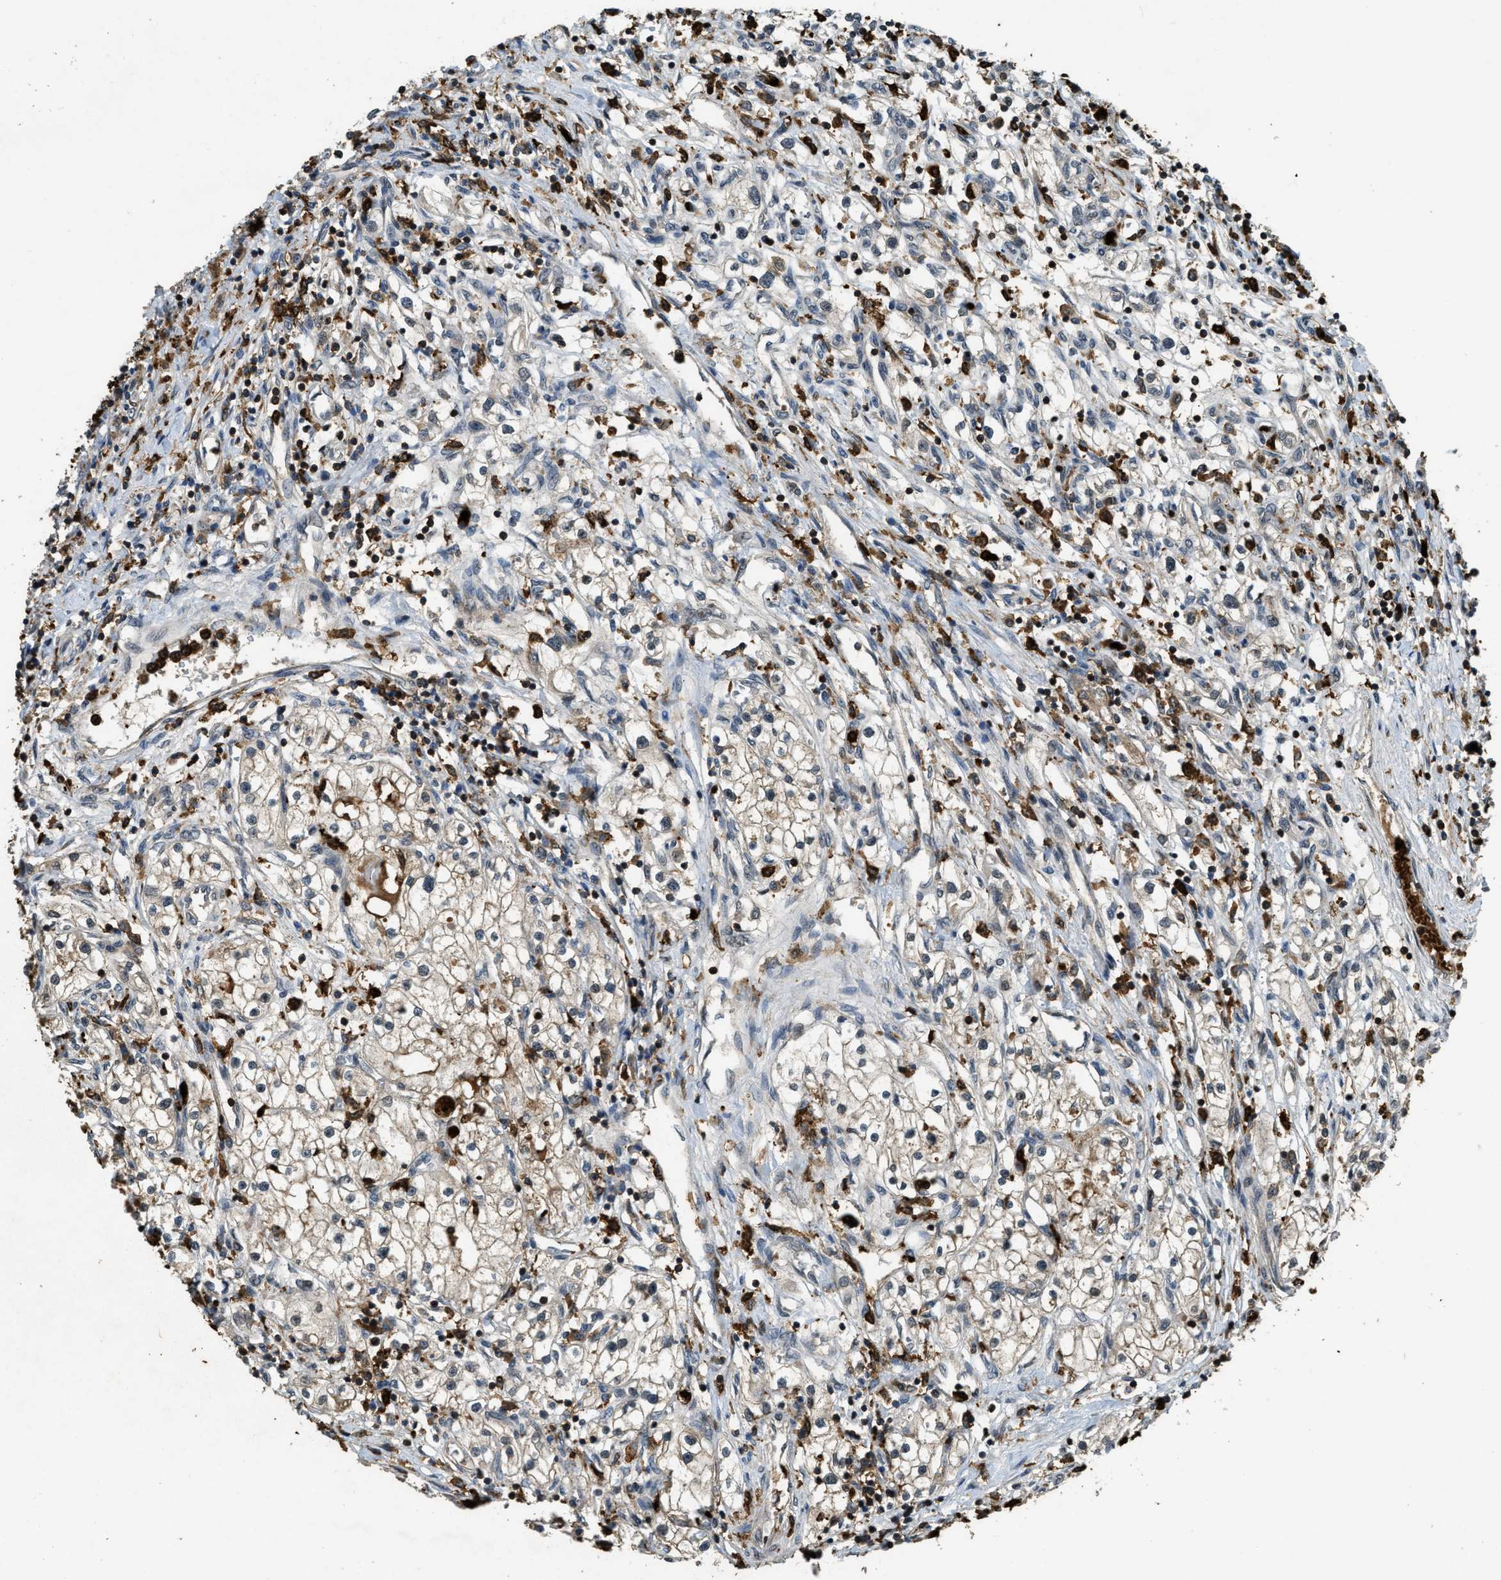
{"staining": {"intensity": "moderate", "quantity": "<25%", "location": "cytoplasmic/membranous"}, "tissue": "renal cancer", "cell_type": "Tumor cells", "image_type": "cancer", "snomed": [{"axis": "morphology", "description": "Adenocarcinoma, NOS"}, {"axis": "topography", "description": "Kidney"}], "caption": "Renal adenocarcinoma stained for a protein shows moderate cytoplasmic/membranous positivity in tumor cells.", "gene": "RNF141", "patient": {"sex": "male", "age": 68}}